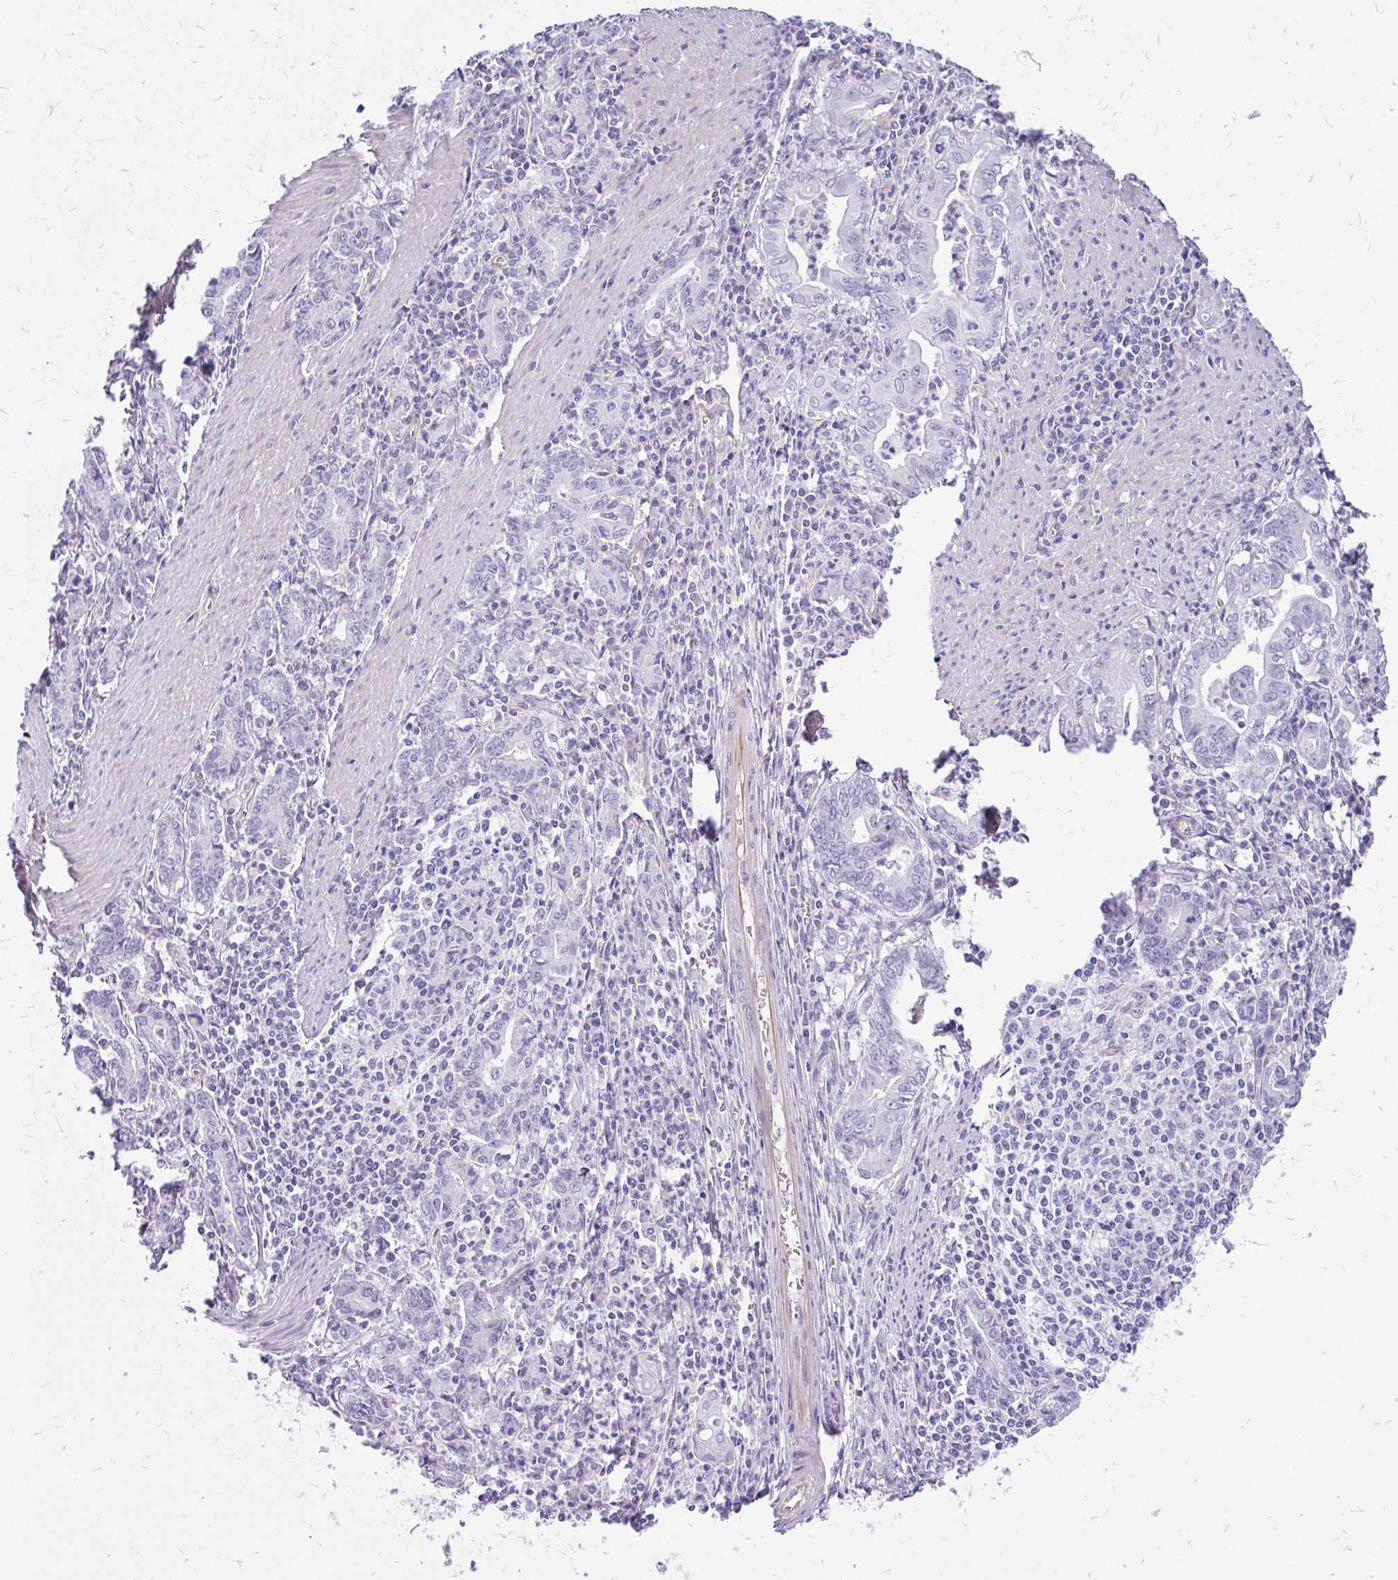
{"staining": {"intensity": "negative", "quantity": "none", "location": "none"}, "tissue": "stomach cancer", "cell_type": "Tumor cells", "image_type": "cancer", "snomed": [{"axis": "morphology", "description": "Adenocarcinoma, NOS"}, {"axis": "topography", "description": "Stomach, upper"}], "caption": "Tumor cells are negative for brown protein staining in adenocarcinoma (stomach).", "gene": "FAM83C", "patient": {"sex": "female", "age": 79}}